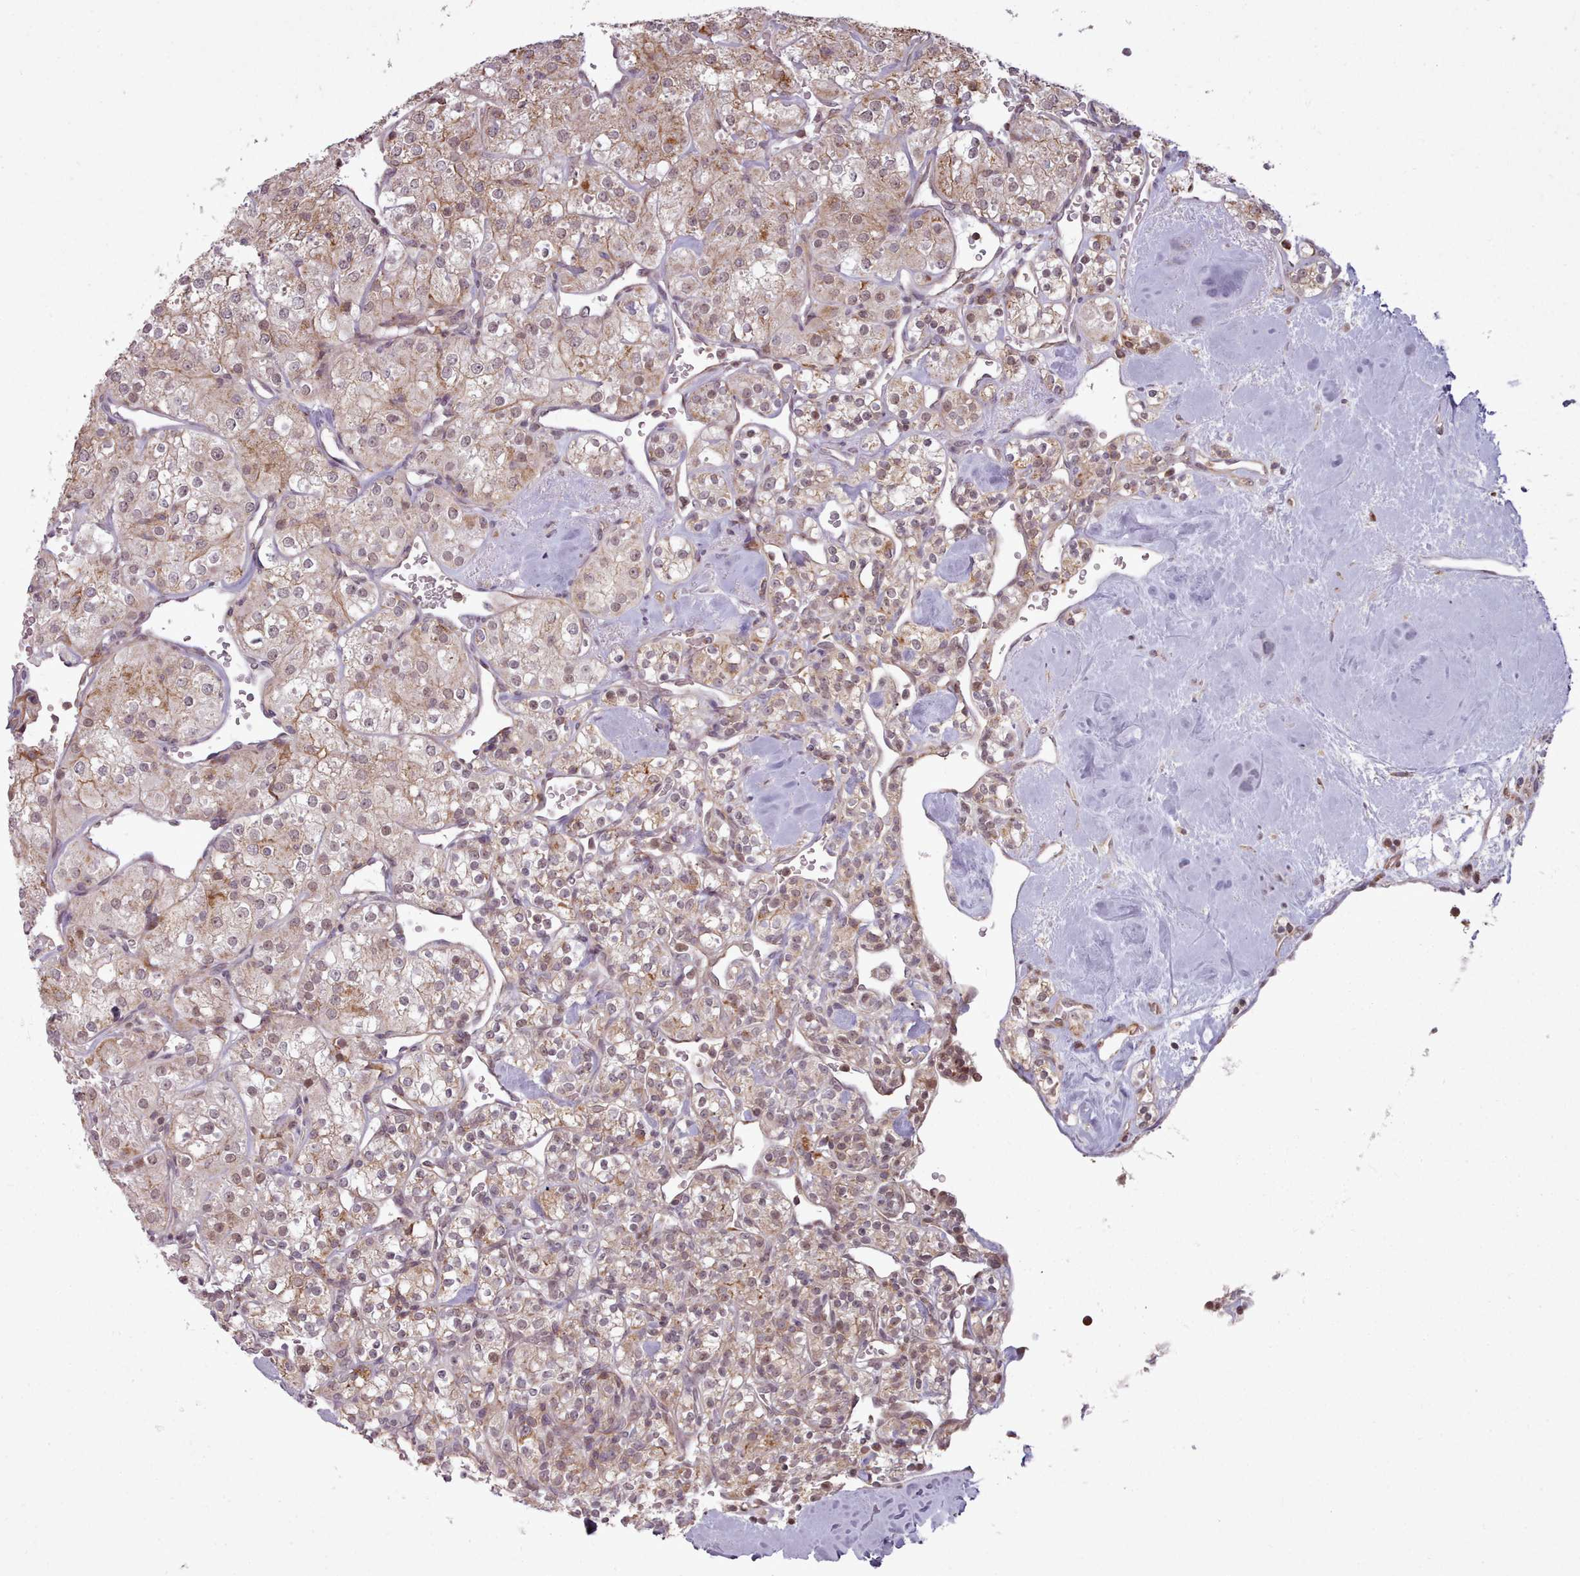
{"staining": {"intensity": "weak", "quantity": ">75%", "location": "cytoplasmic/membranous,nuclear"}, "tissue": "renal cancer", "cell_type": "Tumor cells", "image_type": "cancer", "snomed": [{"axis": "morphology", "description": "Adenocarcinoma, NOS"}, {"axis": "topography", "description": "Kidney"}], "caption": "Adenocarcinoma (renal) stained with a protein marker exhibits weak staining in tumor cells.", "gene": "ZMYM4", "patient": {"sex": "male", "age": 77}}